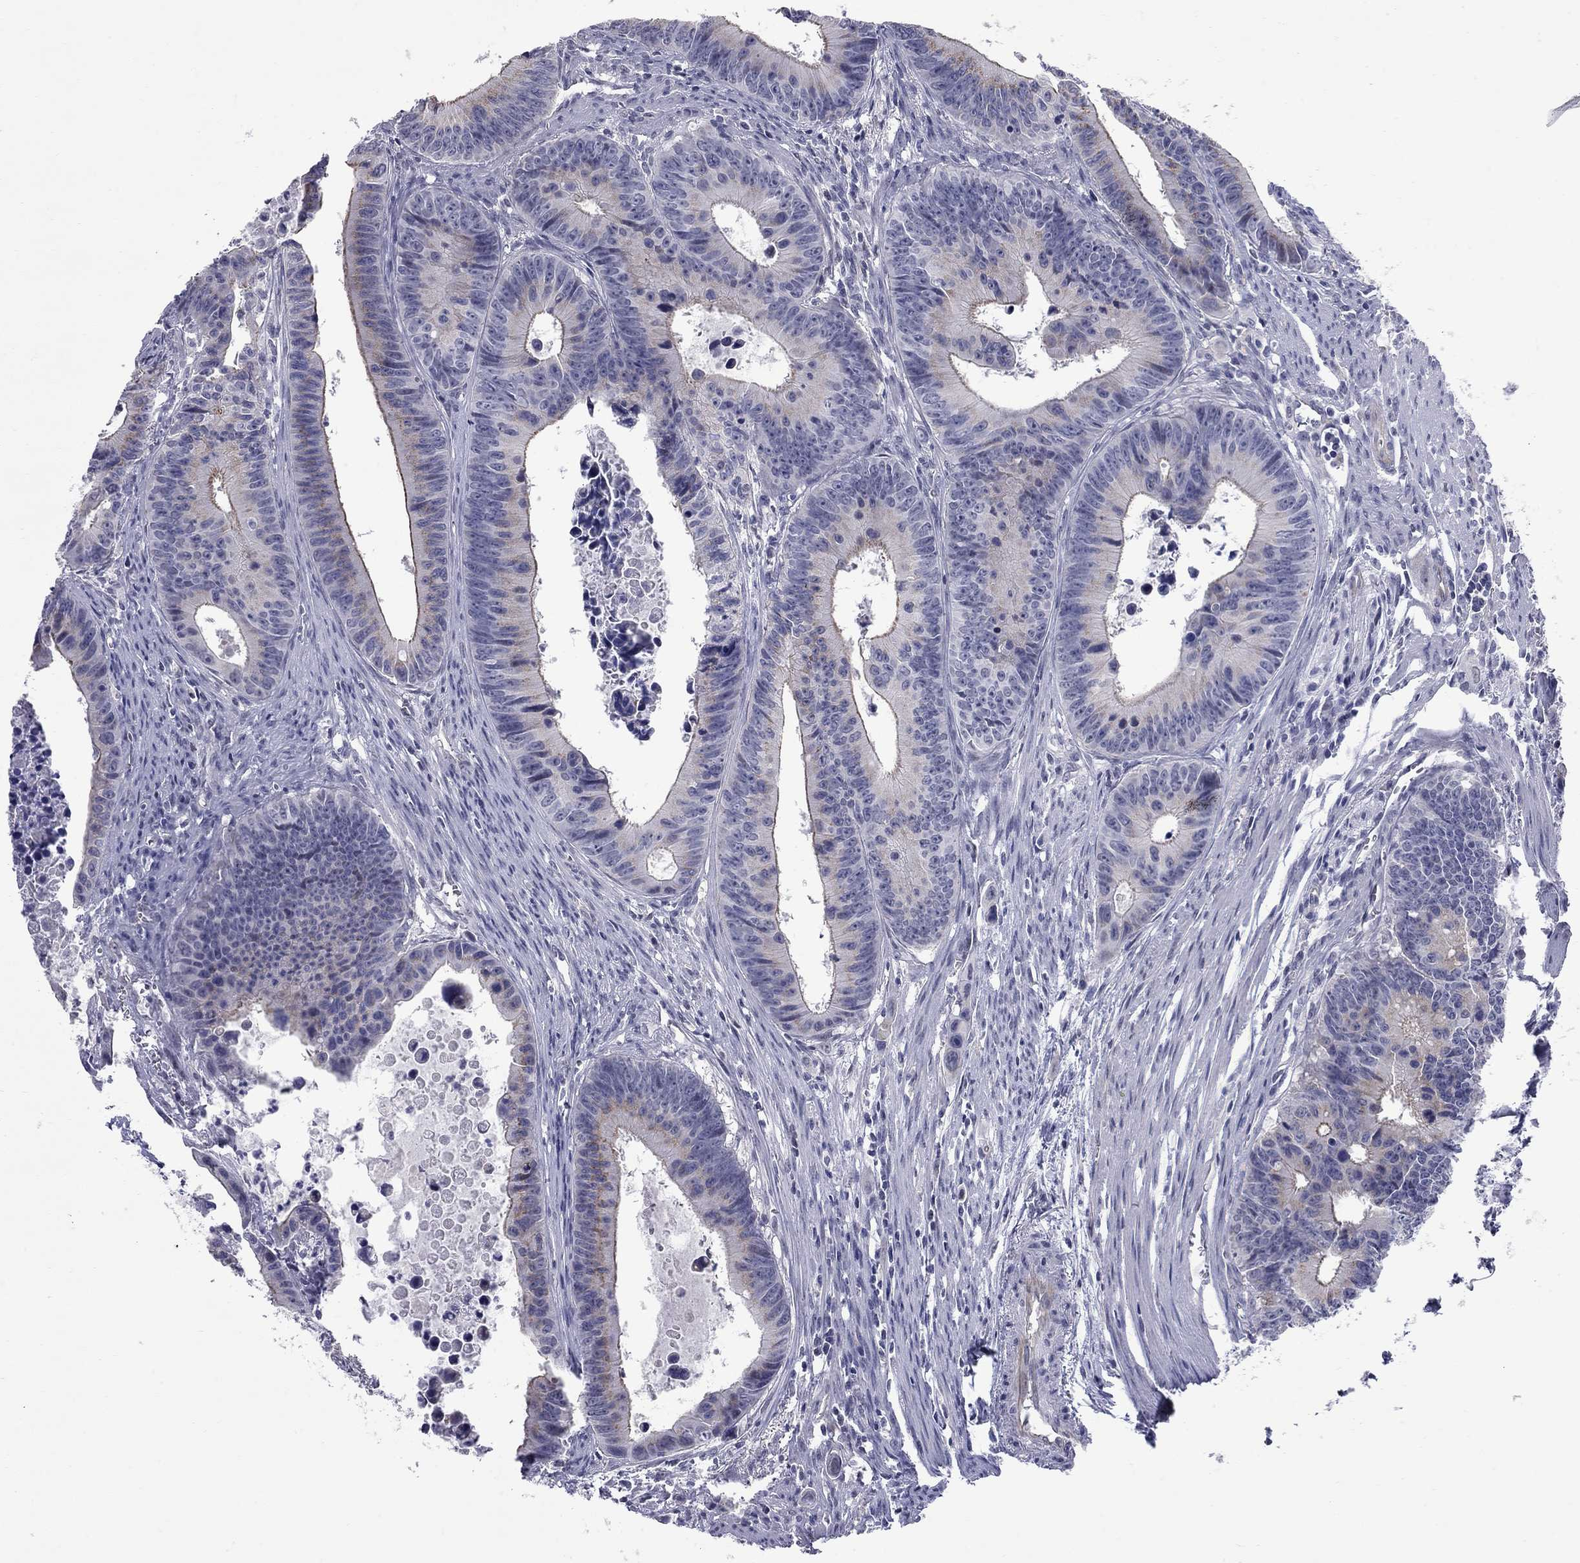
{"staining": {"intensity": "strong", "quantity": "<25%", "location": "cytoplasmic/membranous"}, "tissue": "colorectal cancer", "cell_type": "Tumor cells", "image_type": "cancer", "snomed": [{"axis": "morphology", "description": "Adenocarcinoma, NOS"}, {"axis": "topography", "description": "Colon"}], "caption": "A high-resolution micrograph shows IHC staining of colorectal cancer, which exhibits strong cytoplasmic/membranous expression in about <25% of tumor cells.", "gene": "HTR4", "patient": {"sex": "female", "age": 87}}